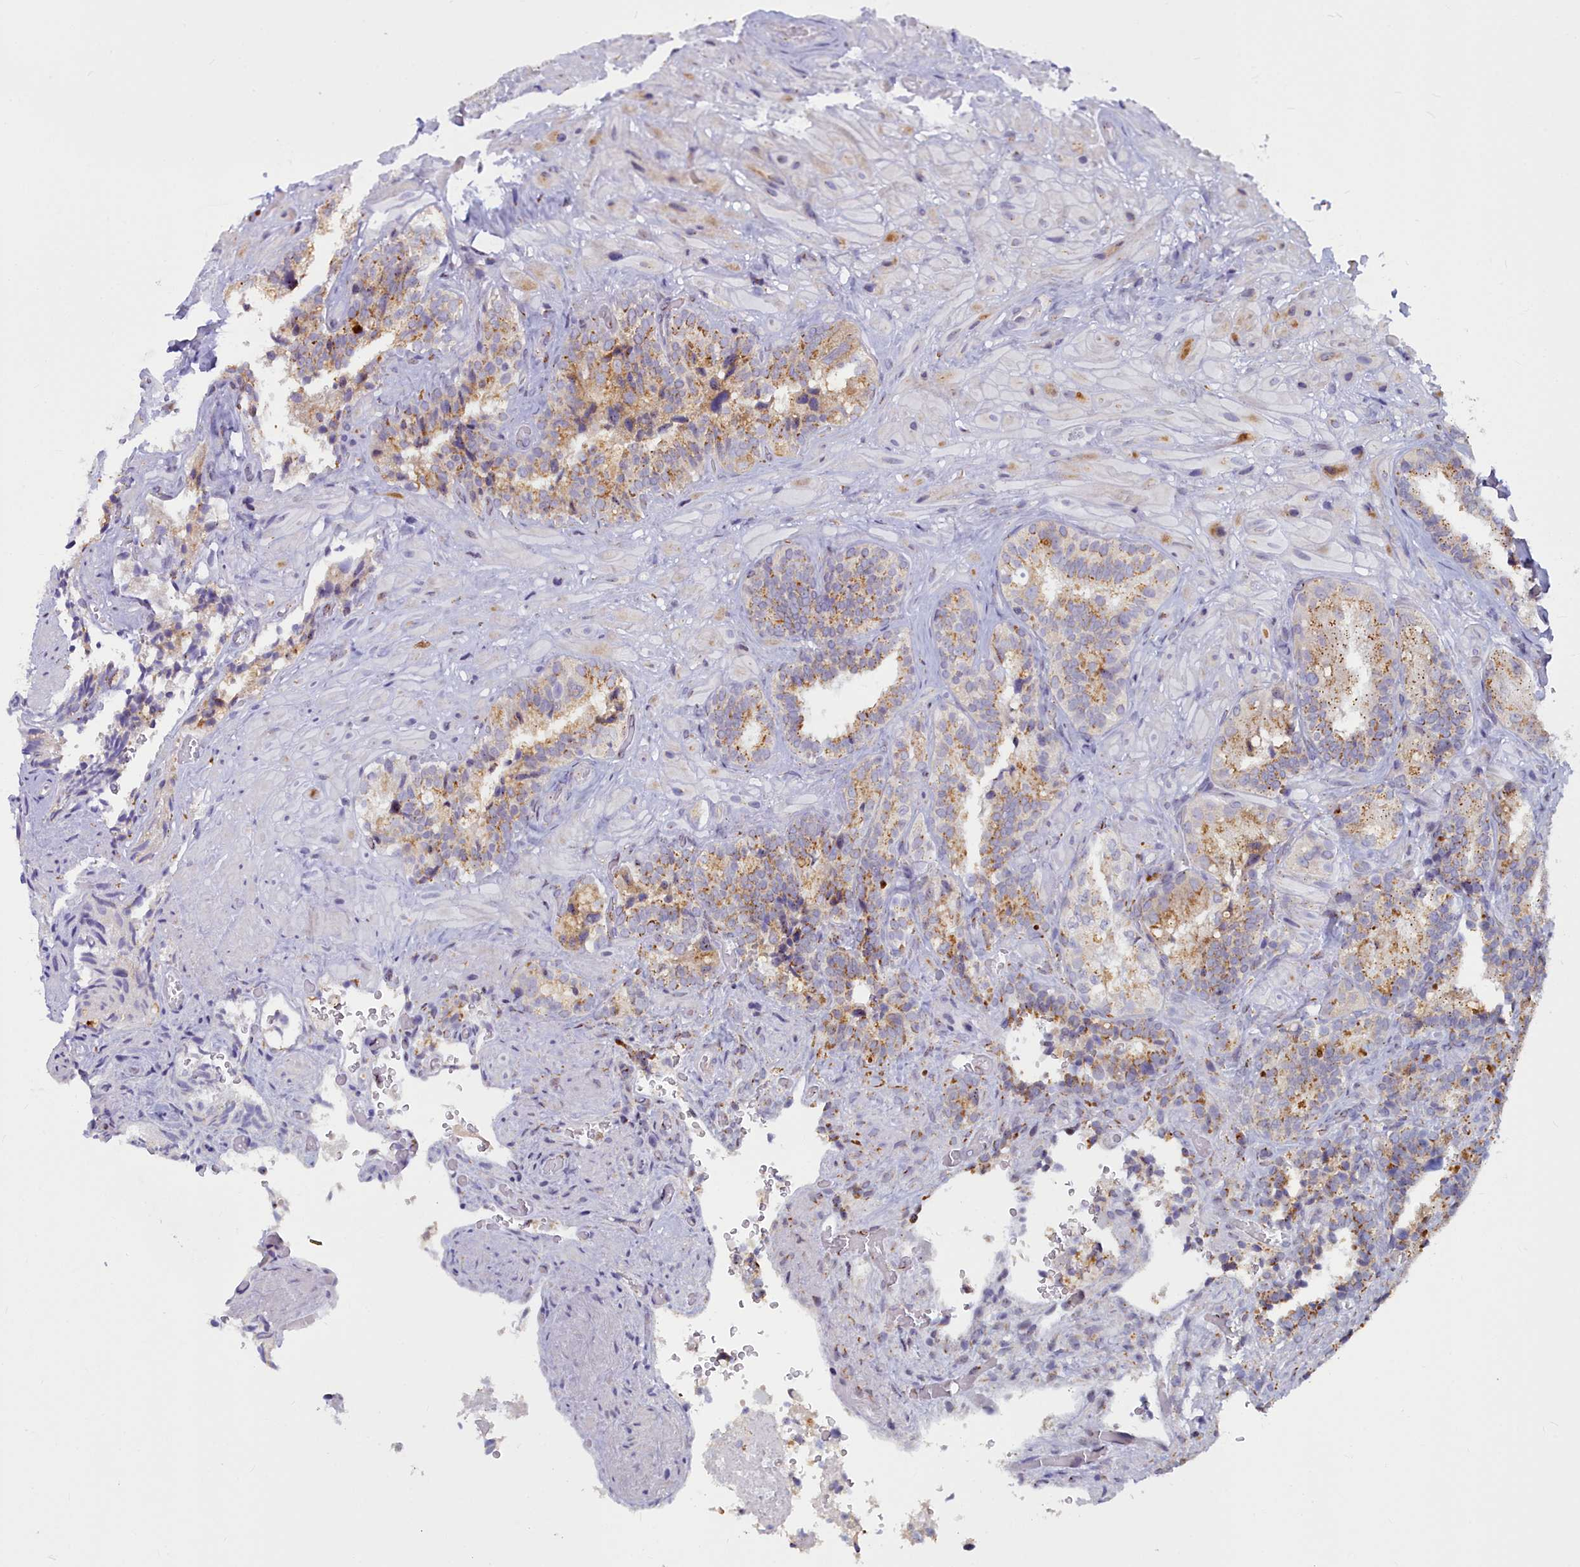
{"staining": {"intensity": "moderate", "quantity": ">75%", "location": "cytoplasmic/membranous"}, "tissue": "seminal vesicle", "cell_type": "Glandular cells", "image_type": "normal", "snomed": [{"axis": "morphology", "description": "Normal tissue, NOS"}, {"axis": "topography", "description": "Prostate and seminal vesicle, NOS"}, {"axis": "topography", "description": "Prostate"}, {"axis": "topography", "description": "Seminal veicle"}], "caption": "IHC (DAB (3,3'-diaminobenzidine)) staining of normal human seminal vesicle shows moderate cytoplasmic/membranous protein positivity in about >75% of glandular cells.", "gene": "WDPCP", "patient": {"sex": "male", "age": 67}}